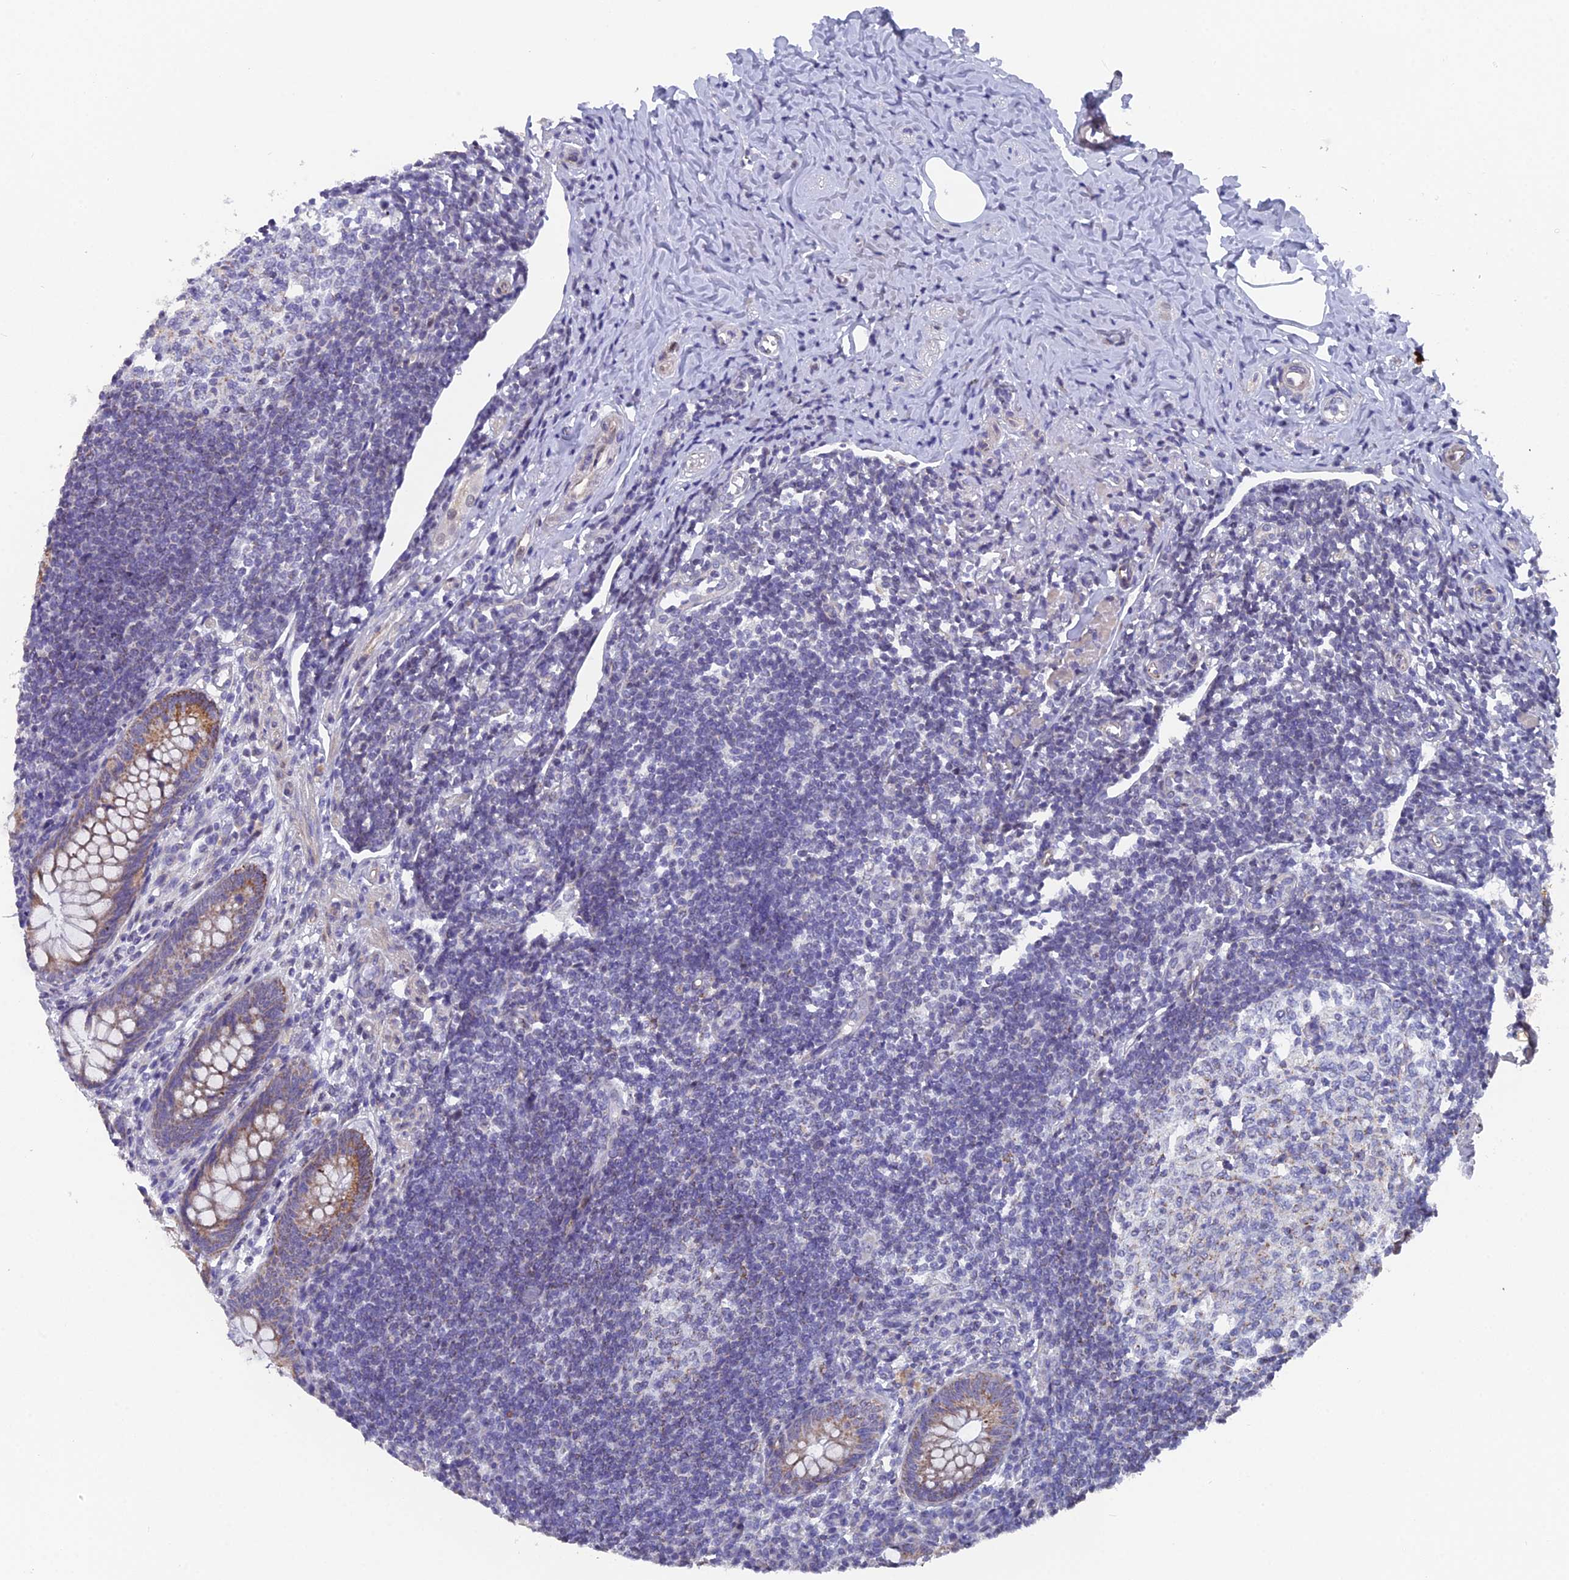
{"staining": {"intensity": "moderate", "quantity": "25%-75%", "location": "cytoplasmic/membranous"}, "tissue": "appendix", "cell_type": "Glandular cells", "image_type": "normal", "snomed": [{"axis": "morphology", "description": "Normal tissue, NOS"}, {"axis": "topography", "description": "Appendix"}], "caption": "There is medium levels of moderate cytoplasmic/membranous positivity in glandular cells of benign appendix, as demonstrated by immunohistochemical staining (brown color).", "gene": "XKR9", "patient": {"sex": "female", "age": 33}}